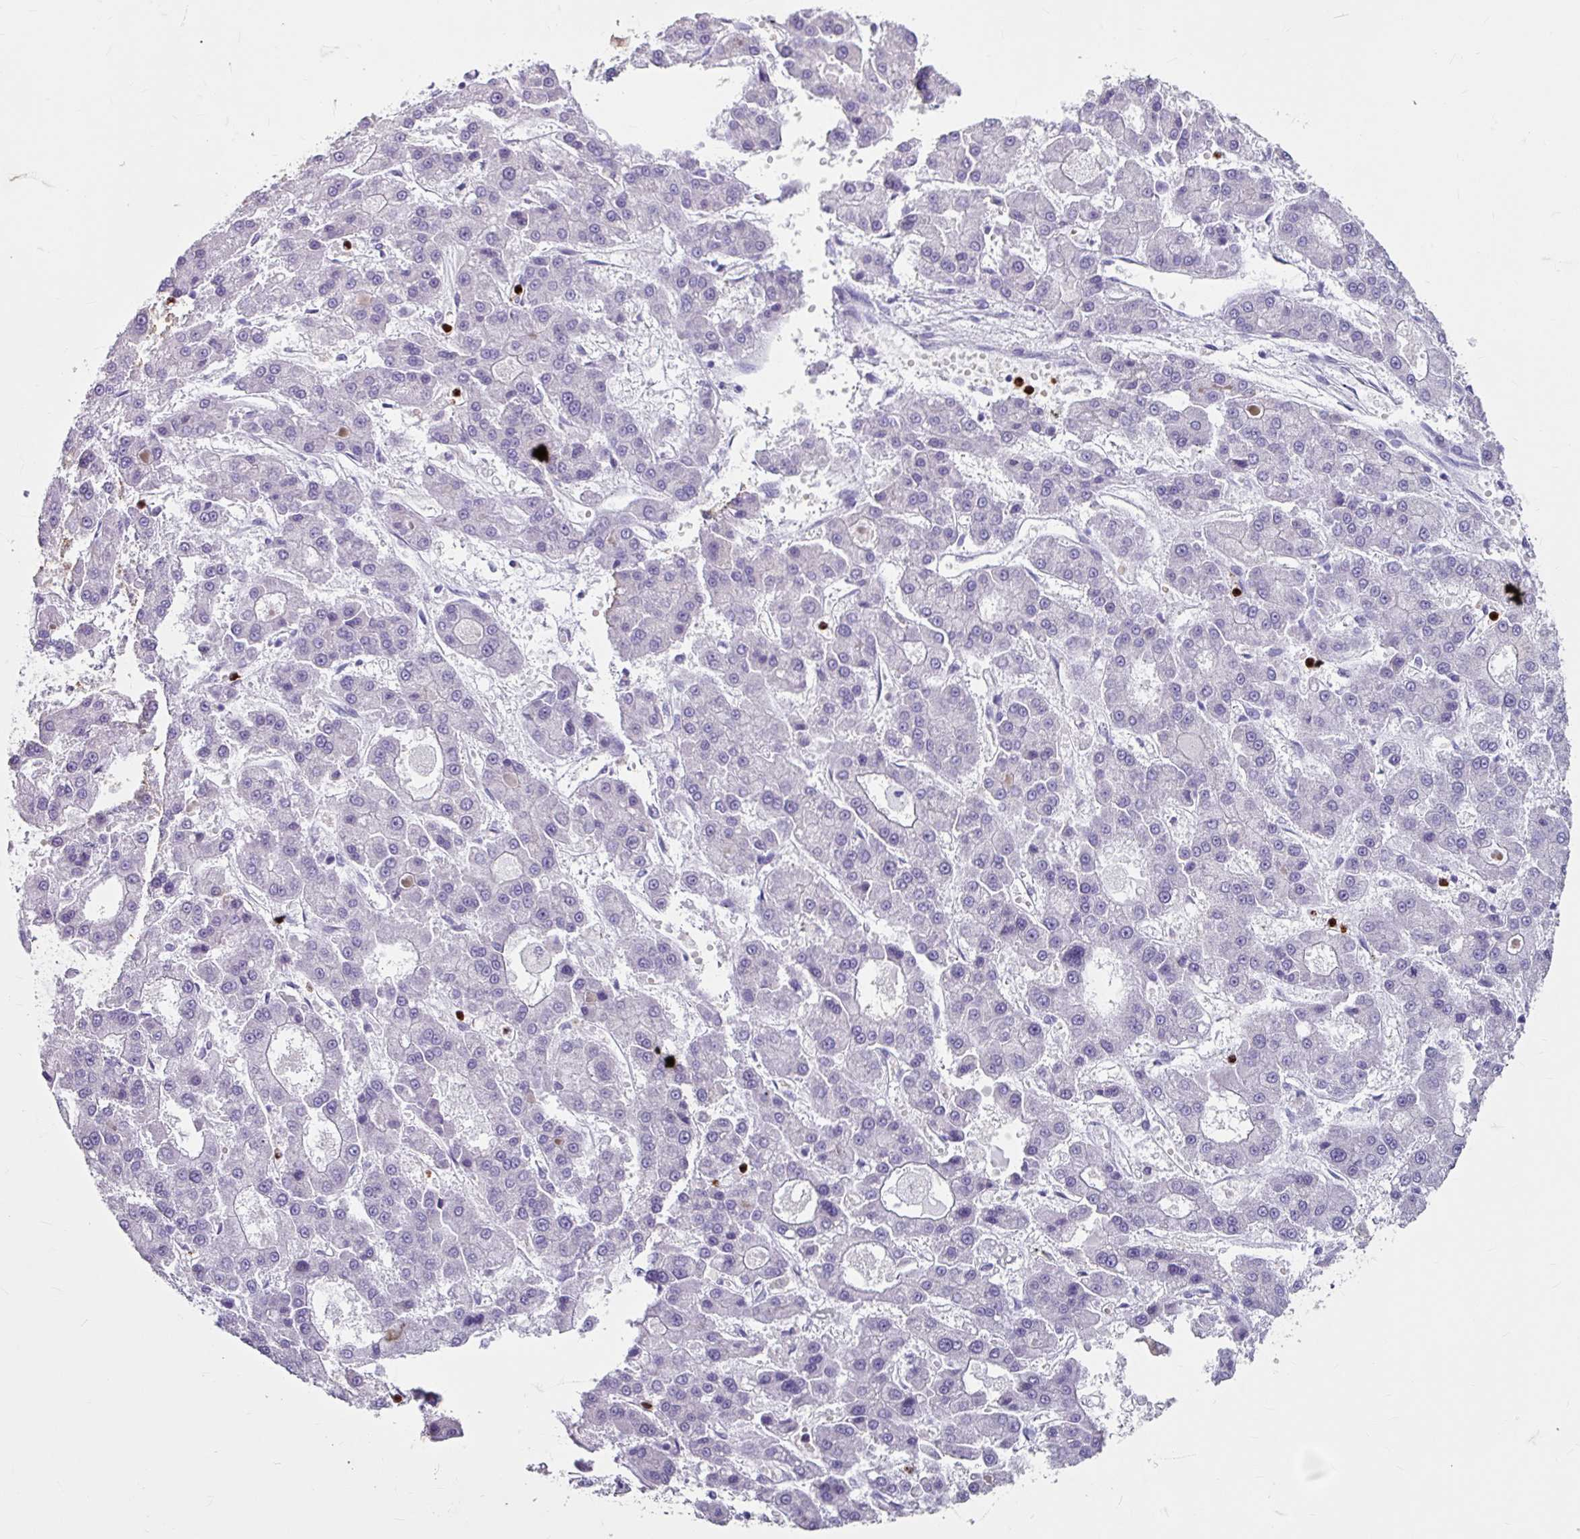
{"staining": {"intensity": "negative", "quantity": "none", "location": "none"}, "tissue": "liver cancer", "cell_type": "Tumor cells", "image_type": "cancer", "snomed": [{"axis": "morphology", "description": "Carcinoma, Hepatocellular, NOS"}, {"axis": "topography", "description": "Liver"}], "caption": "This is an immunohistochemistry histopathology image of human liver cancer. There is no positivity in tumor cells.", "gene": "ANKRD1", "patient": {"sex": "male", "age": 70}}